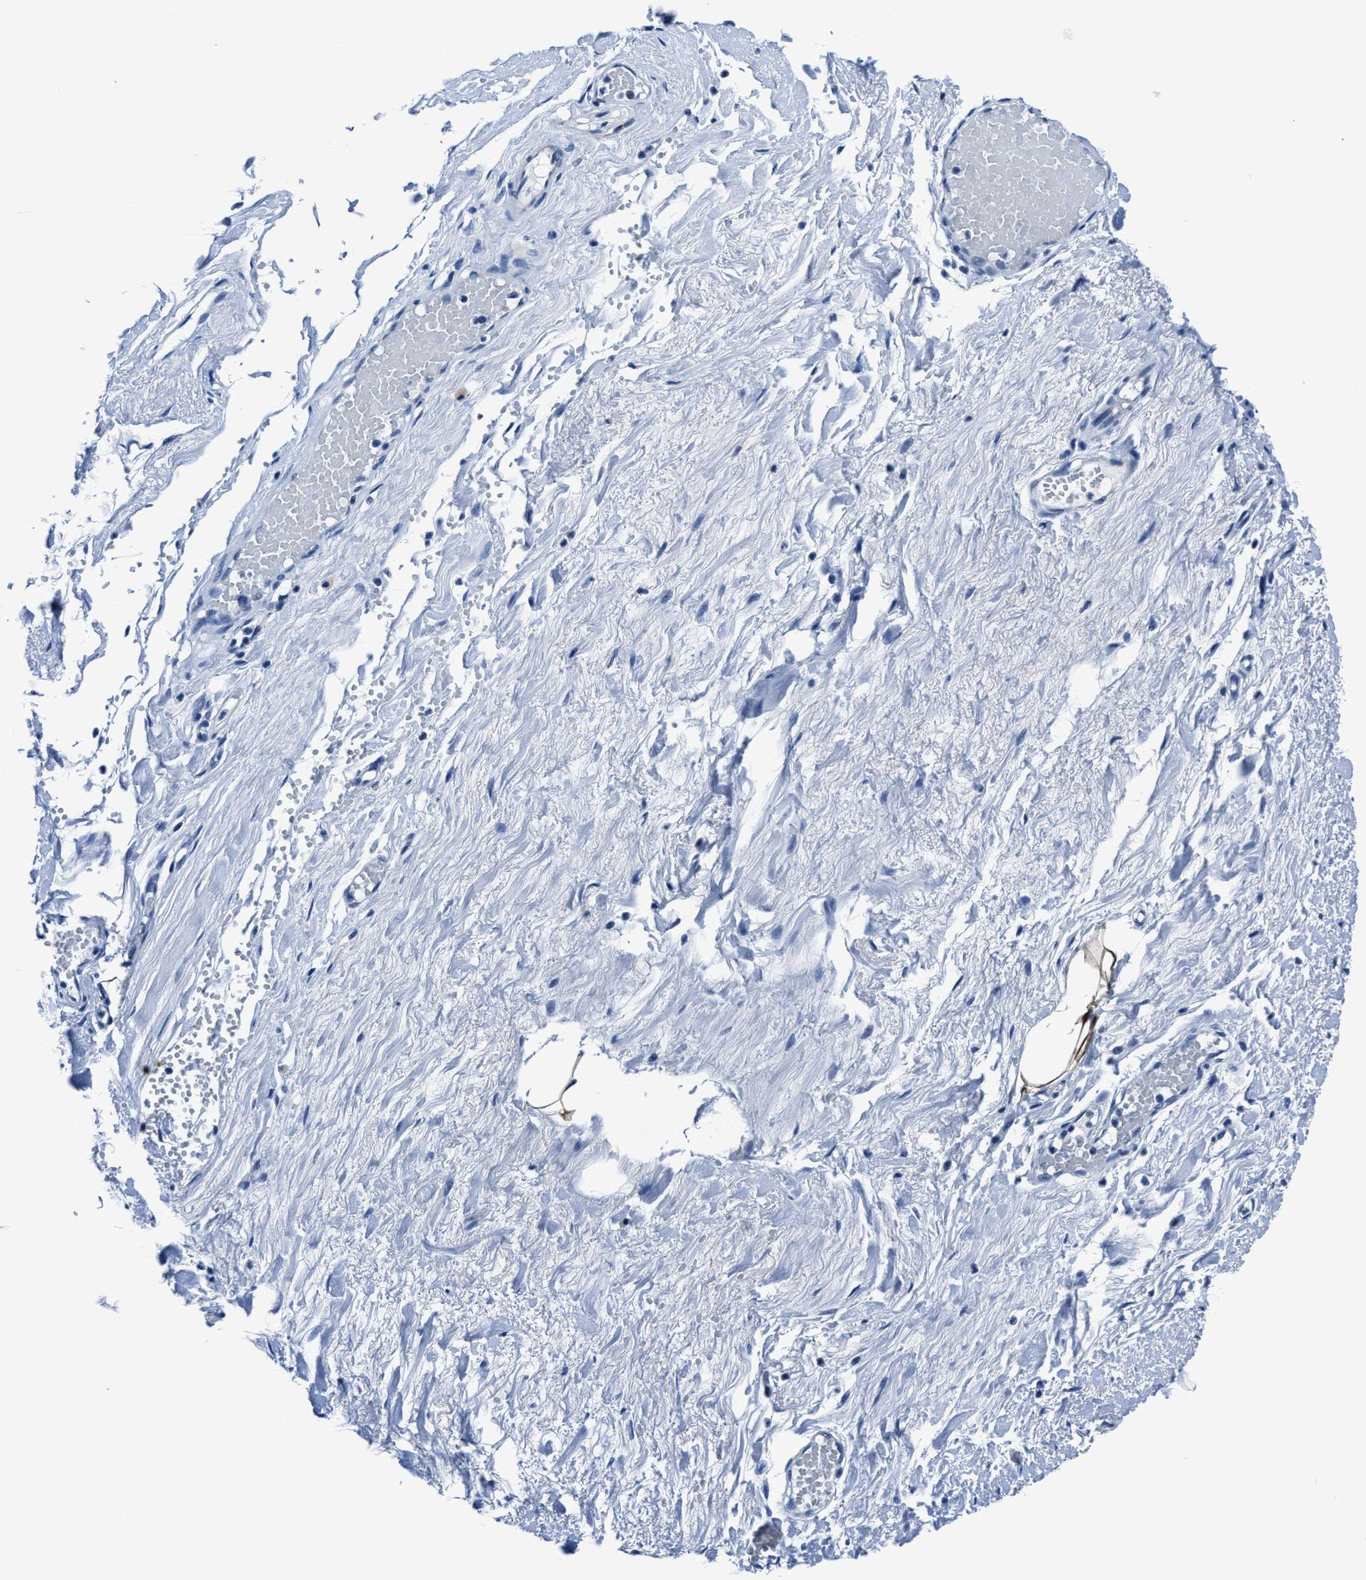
{"staining": {"intensity": "negative", "quantity": "none", "location": "none"}, "tissue": "adipose tissue", "cell_type": "Adipocytes", "image_type": "normal", "snomed": [{"axis": "morphology", "description": "Normal tissue, NOS"}, {"axis": "topography", "description": "Soft tissue"}], "caption": "Immunohistochemical staining of benign human adipose tissue shows no significant staining in adipocytes.", "gene": "LMO7", "patient": {"sex": "male", "age": 72}}